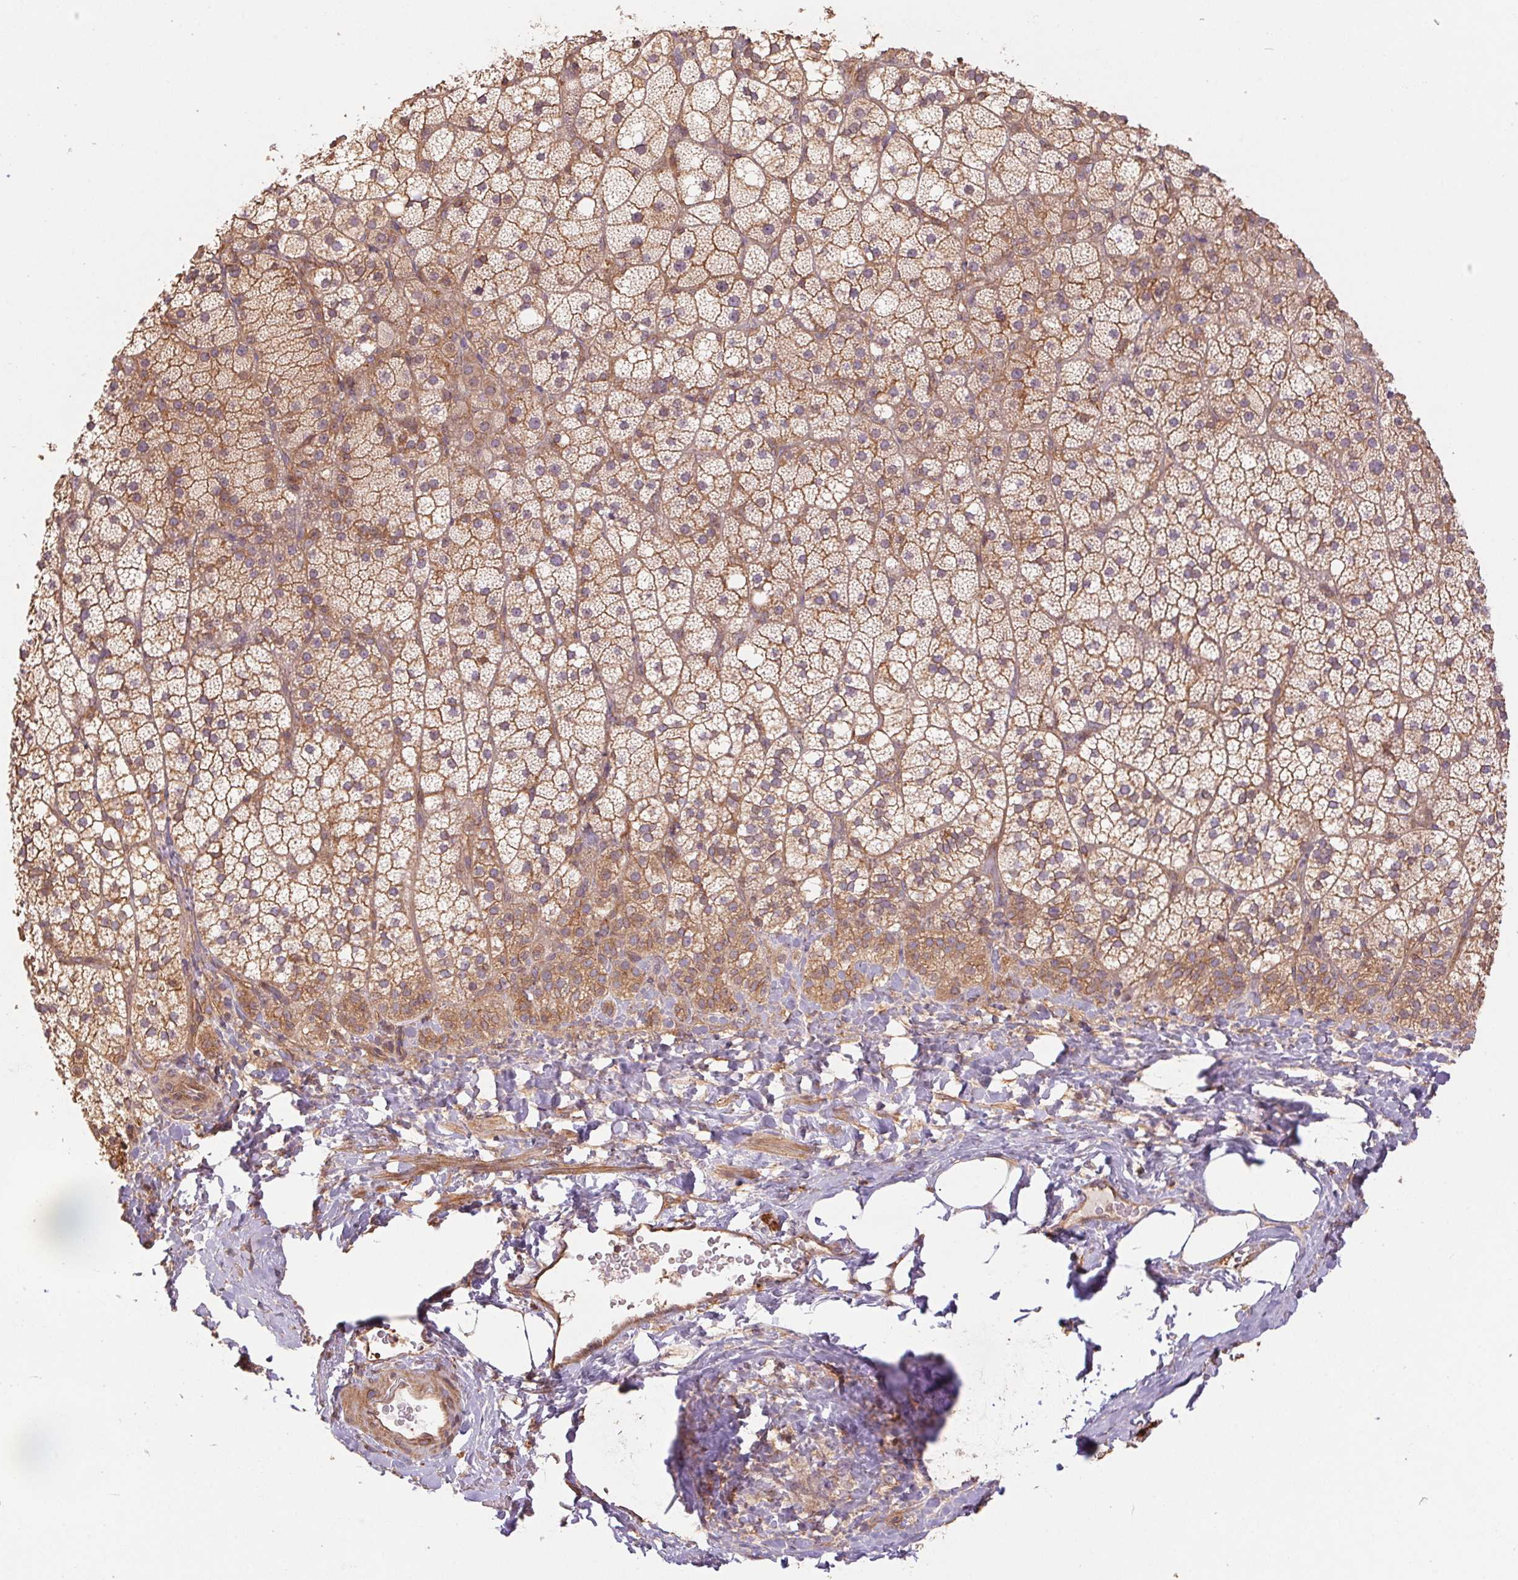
{"staining": {"intensity": "moderate", "quantity": ">75%", "location": "cytoplasmic/membranous"}, "tissue": "adrenal gland", "cell_type": "Glandular cells", "image_type": "normal", "snomed": [{"axis": "morphology", "description": "Normal tissue, NOS"}, {"axis": "topography", "description": "Adrenal gland"}], "caption": "IHC histopathology image of benign adrenal gland: human adrenal gland stained using immunohistochemistry reveals medium levels of moderate protein expression localized specifically in the cytoplasmic/membranous of glandular cells, appearing as a cytoplasmic/membranous brown color.", "gene": "TUBA1A", "patient": {"sex": "male", "age": 53}}